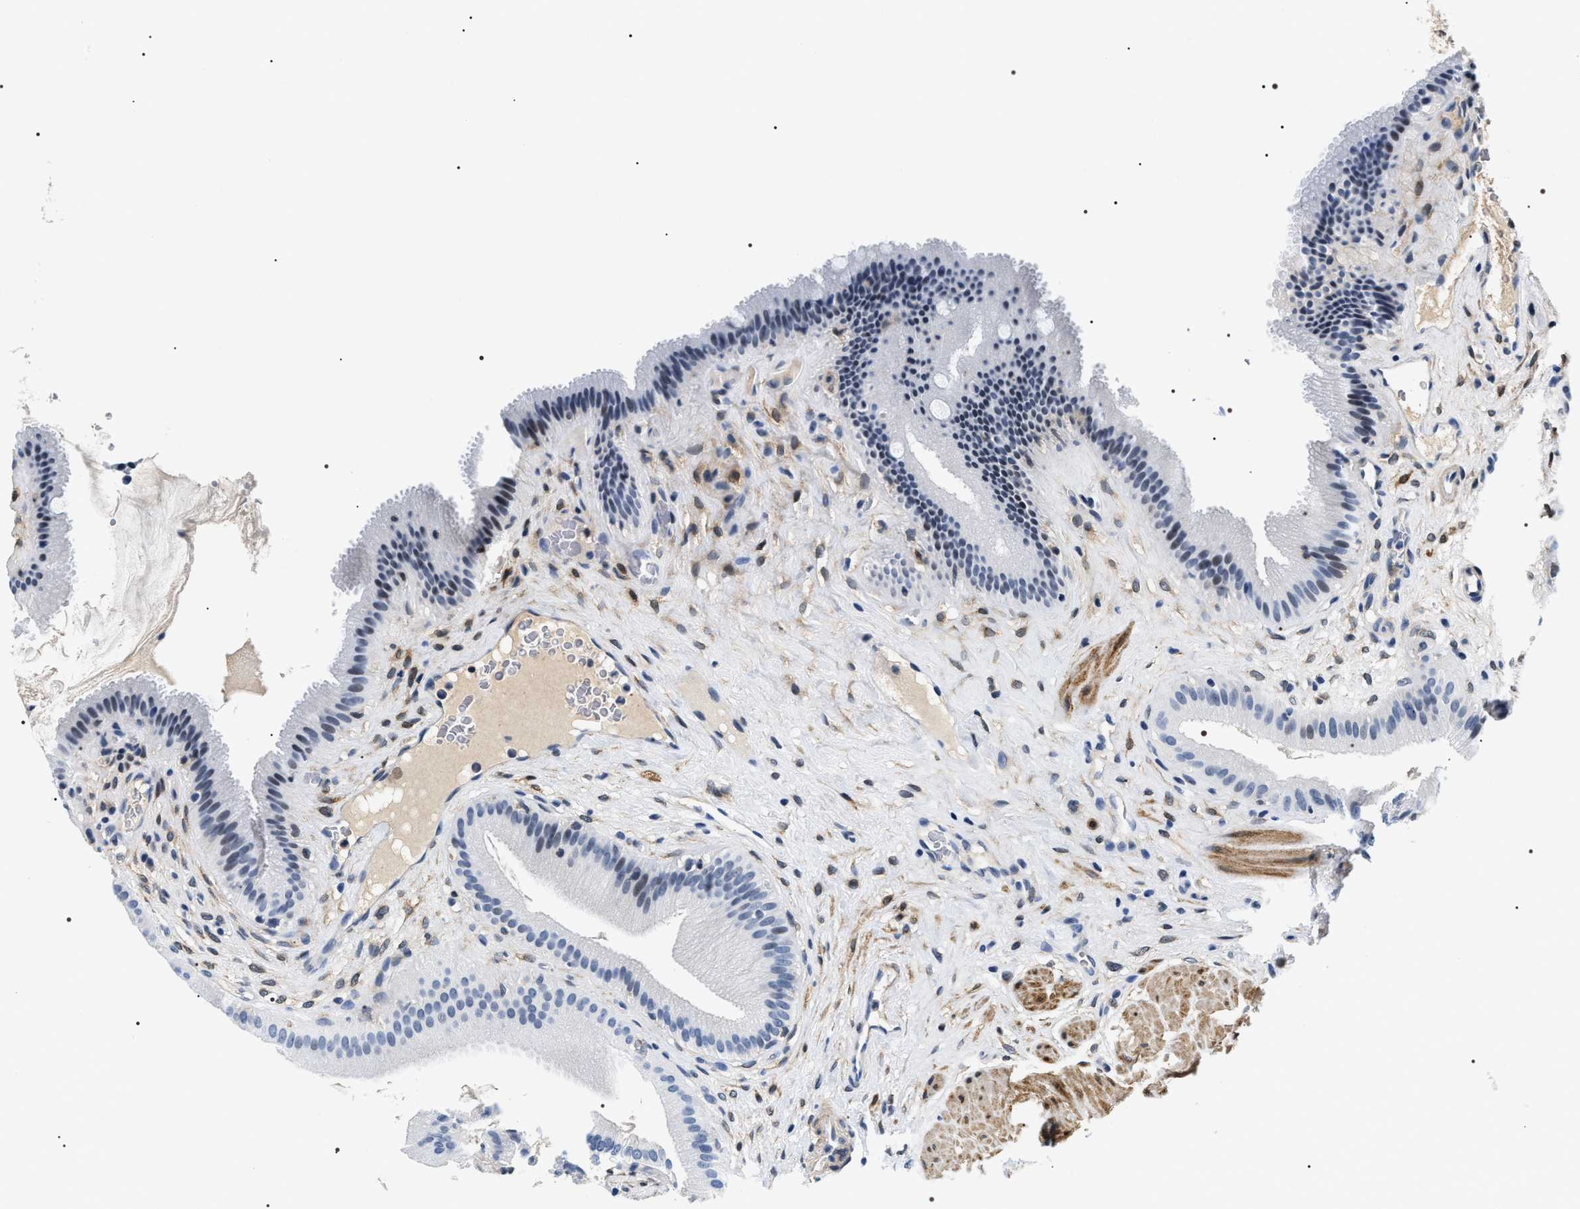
{"staining": {"intensity": "weak", "quantity": "<25%", "location": "nuclear"}, "tissue": "gallbladder", "cell_type": "Glandular cells", "image_type": "normal", "snomed": [{"axis": "morphology", "description": "Normal tissue, NOS"}, {"axis": "topography", "description": "Gallbladder"}], "caption": "Glandular cells are negative for brown protein staining in normal gallbladder. (DAB (3,3'-diaminobenzidine) IHC visualized using brightfield microscopy, high magnification).", "gene": "BAG2", "patient": {"sex": "male", "age": 49}}